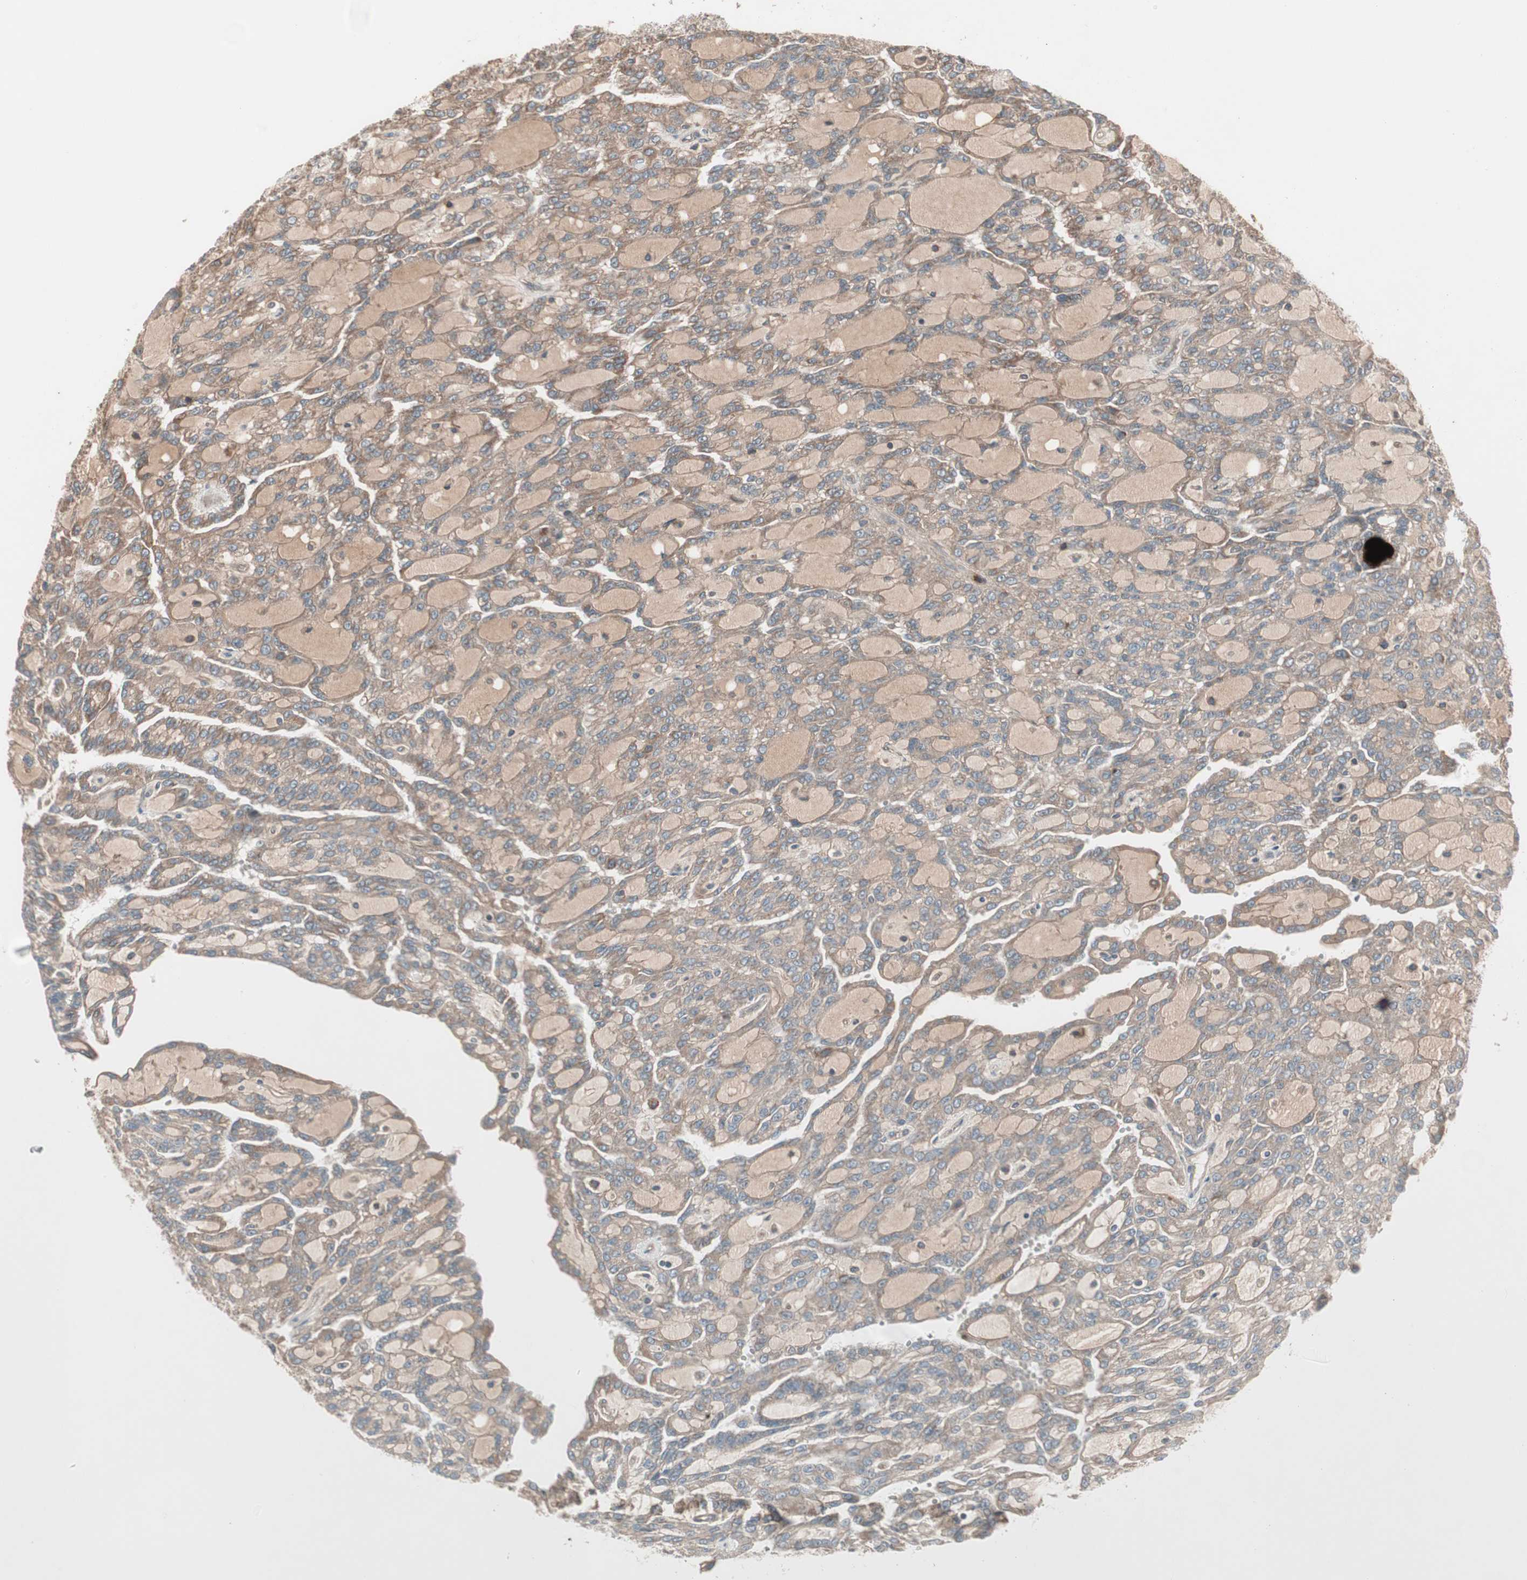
{"staining": {"intensity": "moderate", "quantity": ">75%", "location": "cytoplasmic/membranous"}, "tissue": "renal cancer", "cell_type": "Tumor cells", "image_type": "cancer", "snomed": [{"axis": "morphology", "description": "Adenocarcinoma, NOS"}, {"axis": "topography", "description": "Kidney"}], "caption": "Human renal cancer (adenocarcinoma) stained with a brown dye exhibits moderate cytoplasmic/membranous positive expression in about >75% of tumor cells.", "gene": "TFPI", "patient": {"sex": "male", "age": 63}}